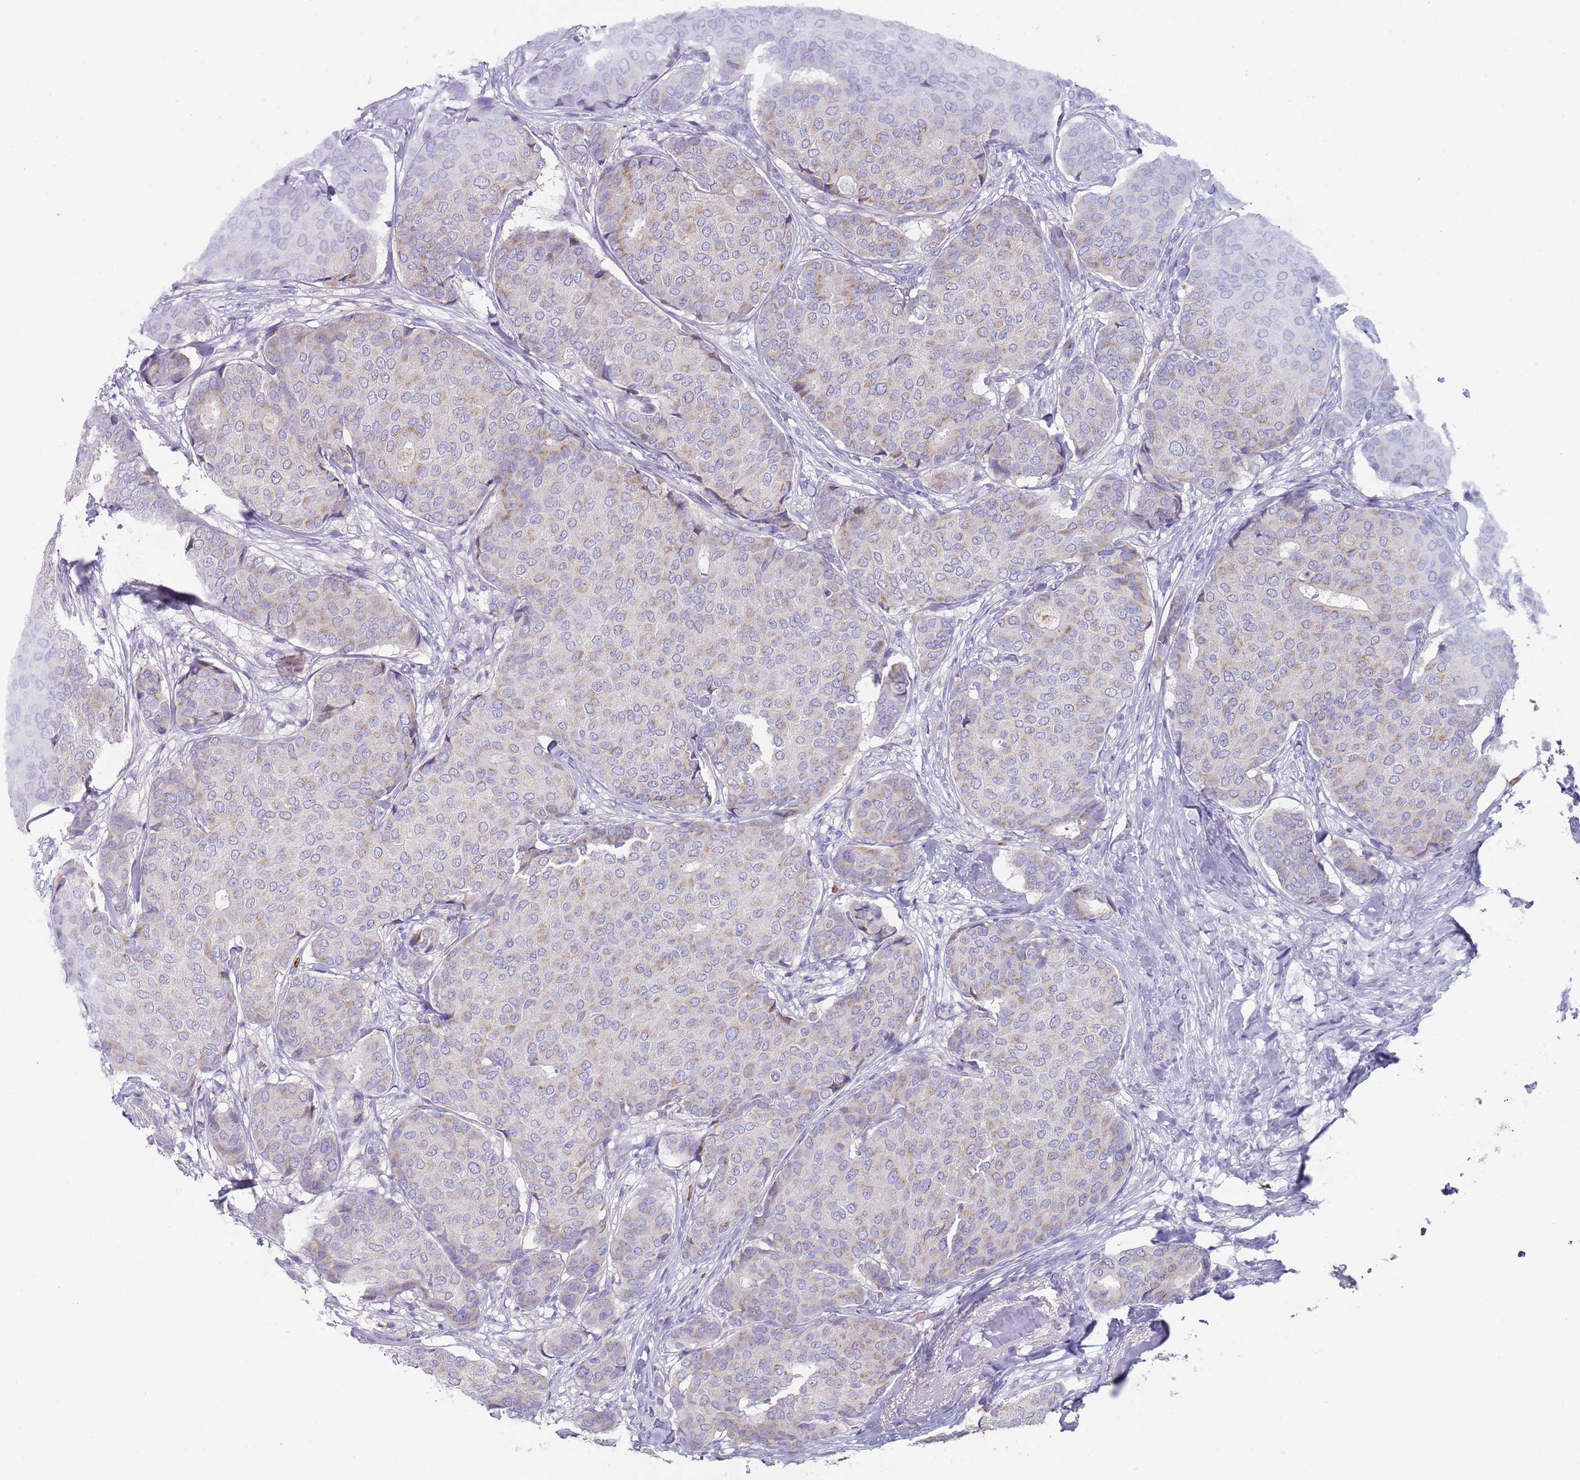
{"staining": {"intensity": "weak", "quantity": "<25%", "location": "cytoplasmic/membranous"}, "tissue": "breast cancer", "cell_type": "Tumor cells", "image_type": "cancer", "snomed": [{"axis": "morphology", "description": "Duct carcinoma"}, {"axis": "topography", "description": "Breast"}], "caption": "Immunohistochemistry (IHC) micrograph of breast invasive ductal carcinoma stained for a protein (brown), which demonstrates no positivity in tumor cells.", "gene": "TMEM251", "patient": {"sex": "female", "age": 75}}